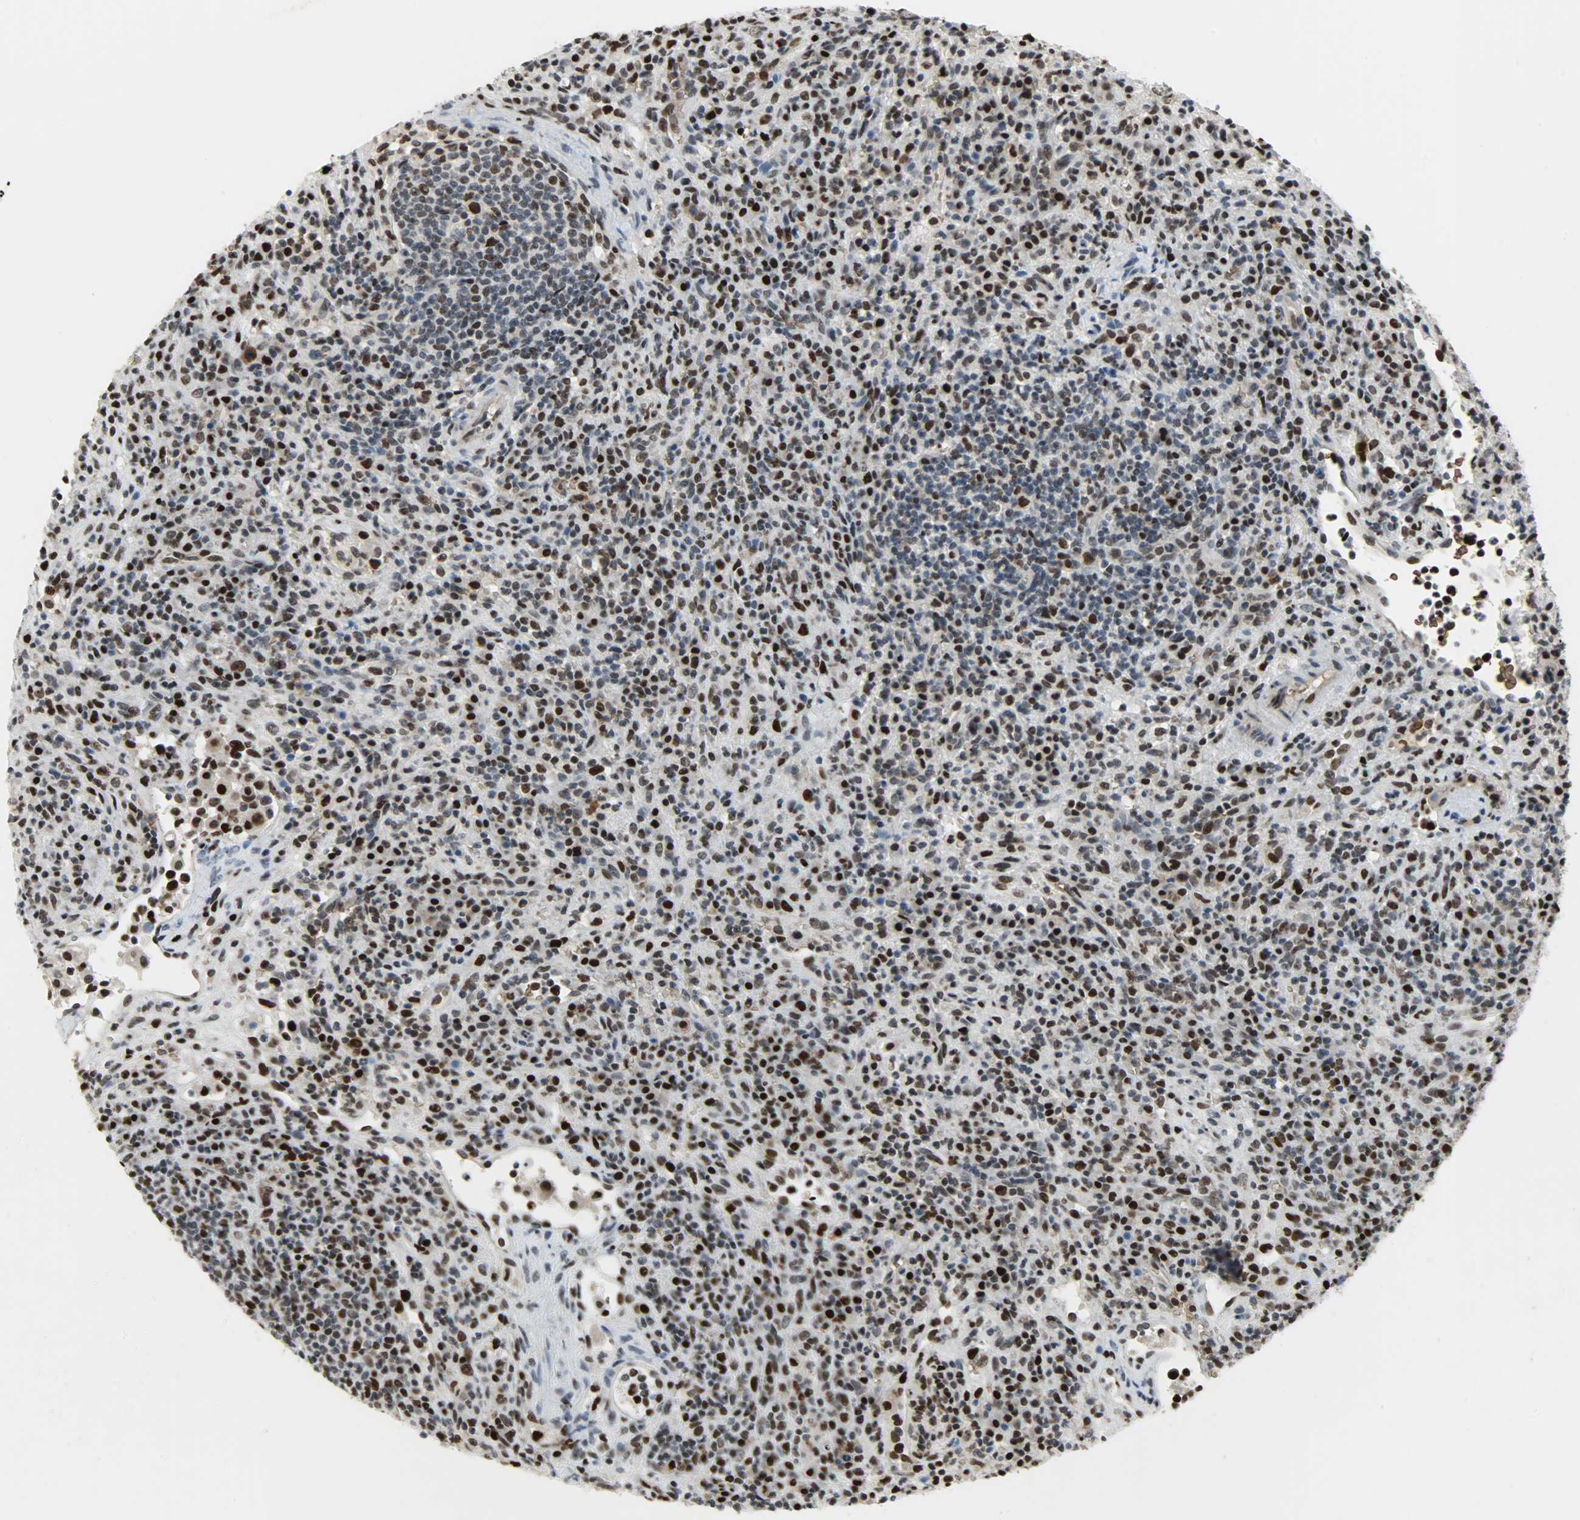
{"staining": {"intensity": "strong", "quantity": "25%-75%", "location": "nuclear"}, "tissue": "lymphoma", "cell_type": "Tumor cells", "image_type": "cancer", "snomed": [{"axis": "morphology", "description": "Hodgkin's disease, NOS"}, {"axis": "topography", "description": "Lymph node"}], "caption": "Immunohistochemical staining of human lymphoma exhibits high levels of strong nuclear protein expression in about 25%-75% of tumor cells.", "gene": "SNAI1", "patient": {"sex": "male", "age": 65}}